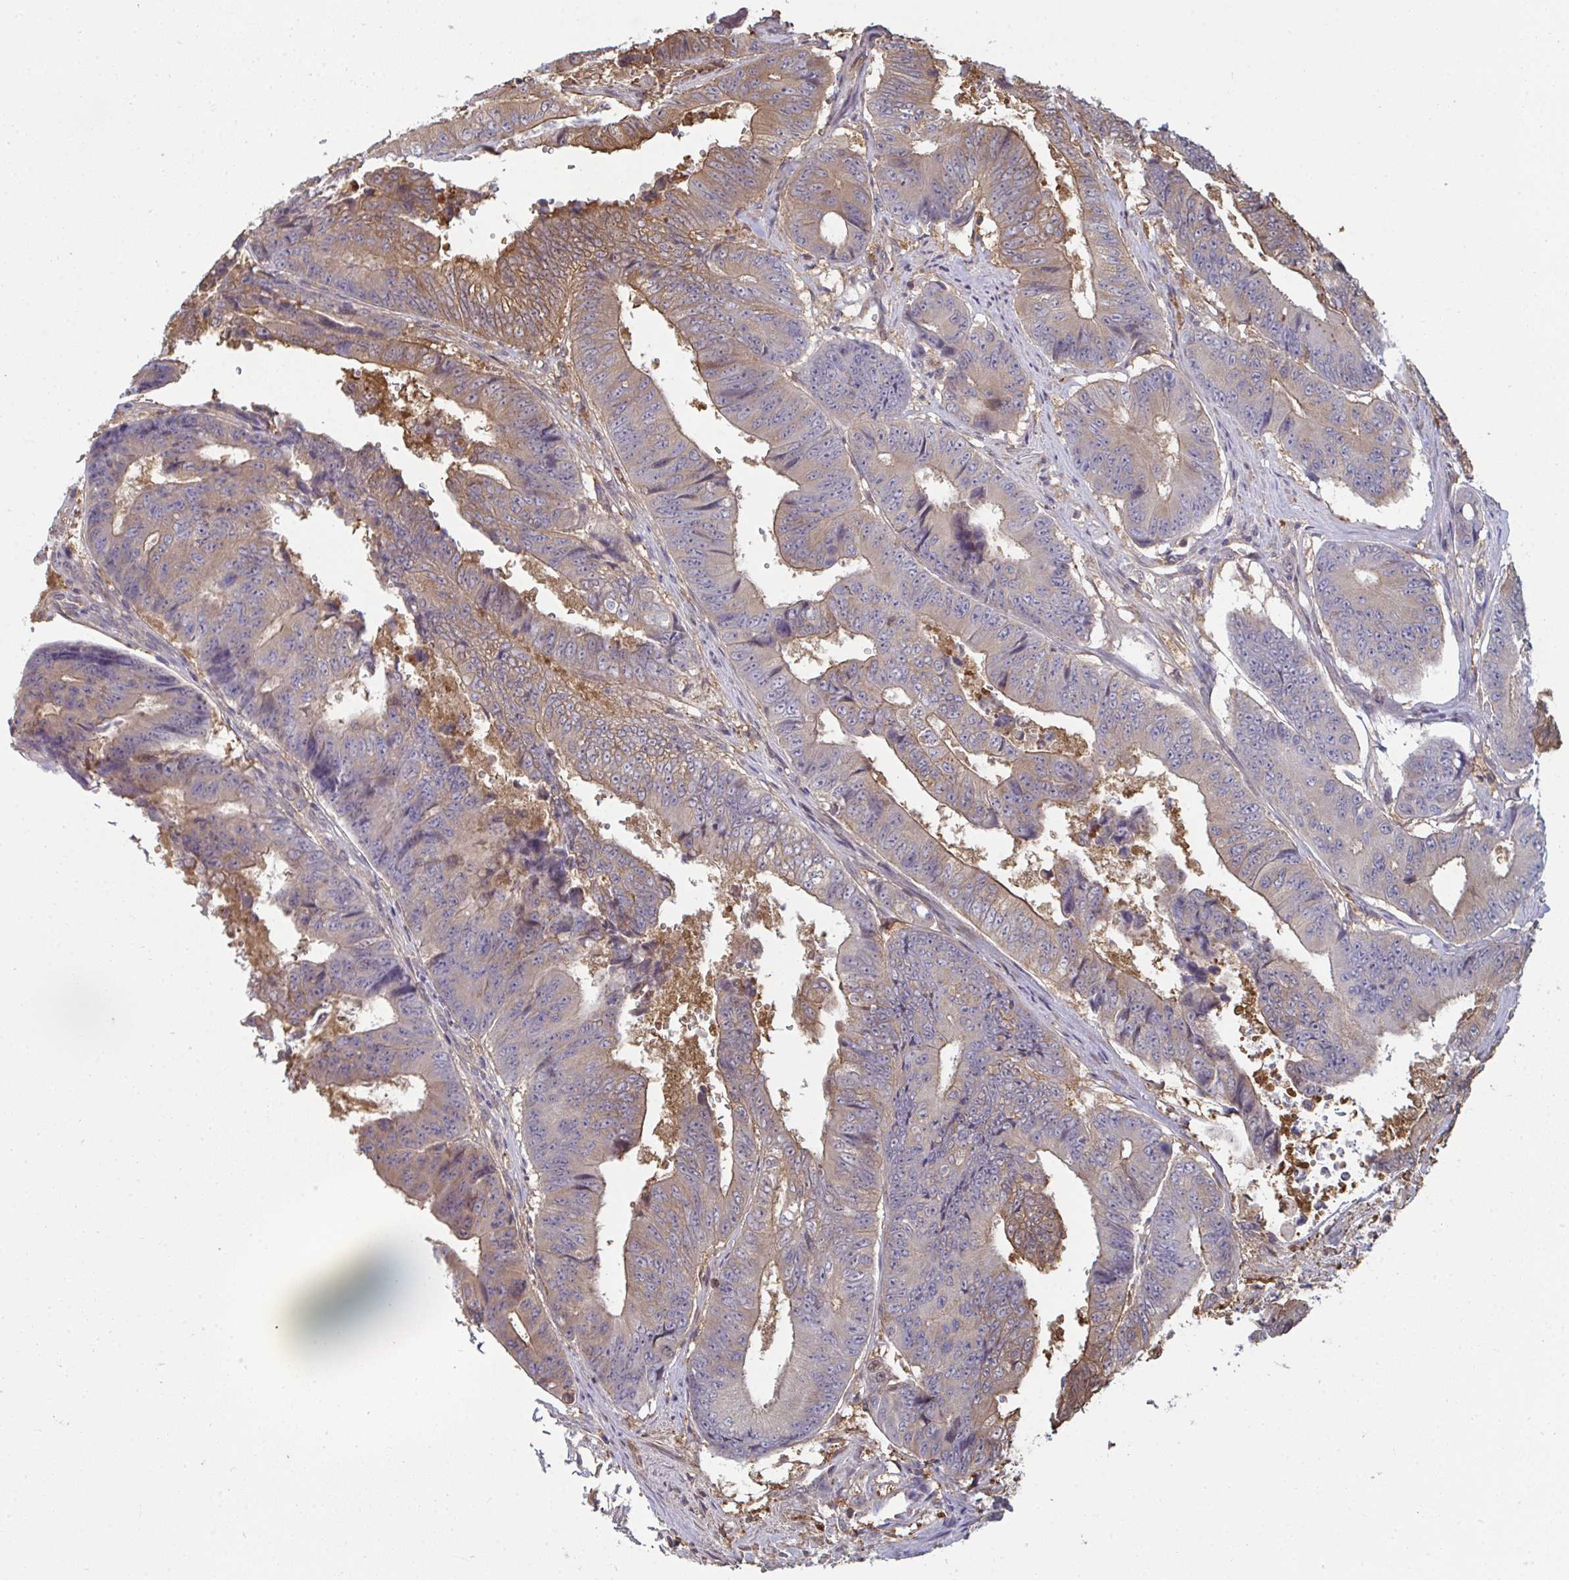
{"staining": {"intensity": "moderate", "quantity": "25%-75%", "location": "cytoplasmic/membranous"}, "tissue": "colorectal cancer", "cell_type": "Tumor cells", "image_type": "cancer", "snomed": [{"axis": "morphology", "description": "Adenocarcinoma, NOS"}, {"axis": "topography", "description": "Colon"}], "caption": "Adenocarcinoma (colorectal) was stained to show a protein in brown. There is medium levels of moderate cytoplasmic/membranous positivity in about 25%-75% of tumor cells.", "gene": "TTC9C", "patient": {"sex": "female", "age": 48}}